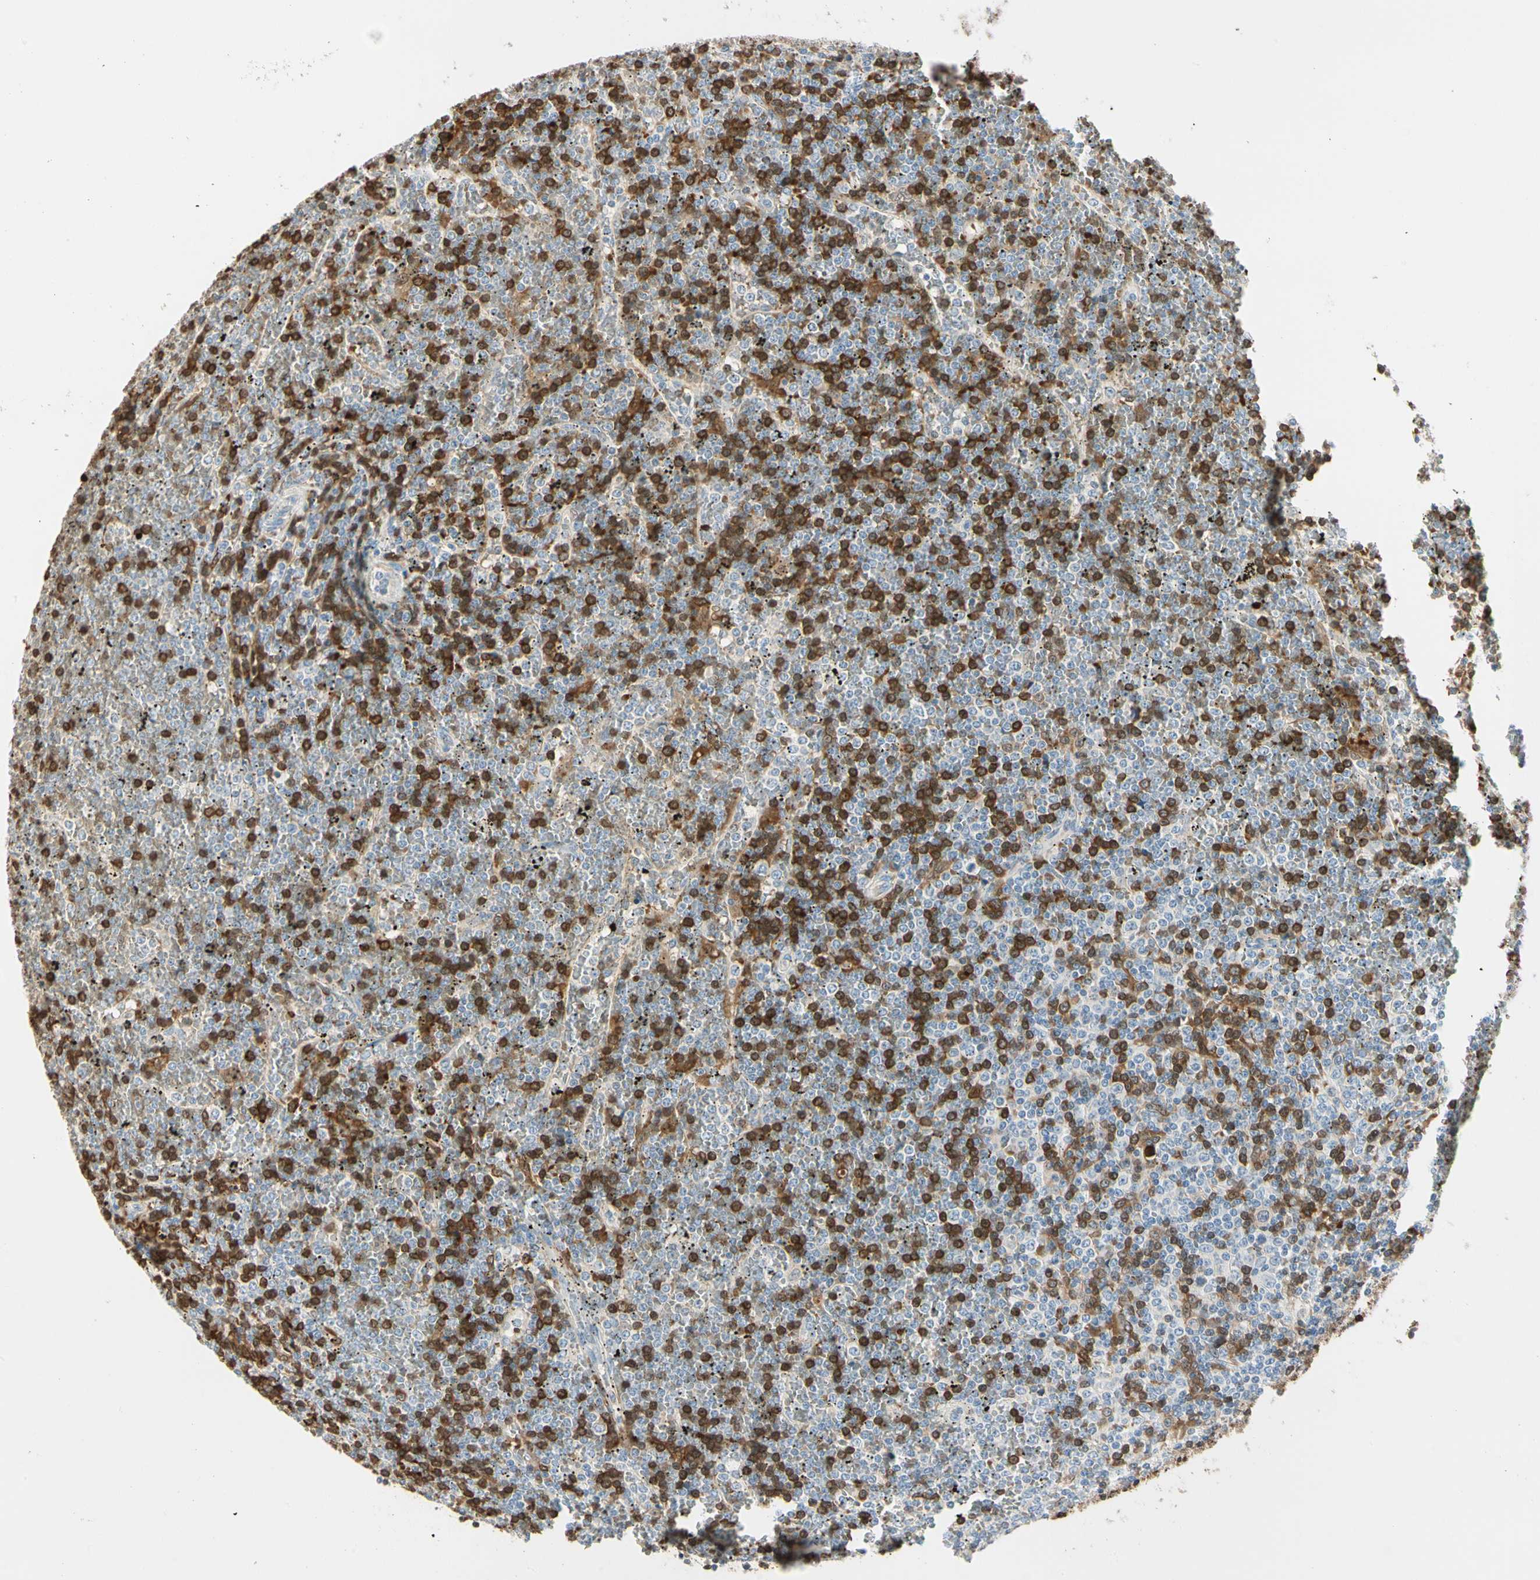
{"staining": {"intensity": "strong", "quantity": "<25%", "location": "cytoplasmic/membranous,nuclear"}, "tissue": "lymphoma", "cell_type": "Tumor cells", "image_type": "cancer", "snomed": [{"axis": "morphology", "description": "Malignant lymphoma, non-Hodgkin's type, Low grade"}, {"axis": "topography", "description": "Spleen"}], "caption": "Protein staining demonstrates strong cytoplasmic/membranous and nuclear positivity in approximately <25% of tumor cells in malignant lymphoma, non-Hodgkin's type (low-grade).", "gene": "CA1", "patient": {"sex": "female", "age": 19}}